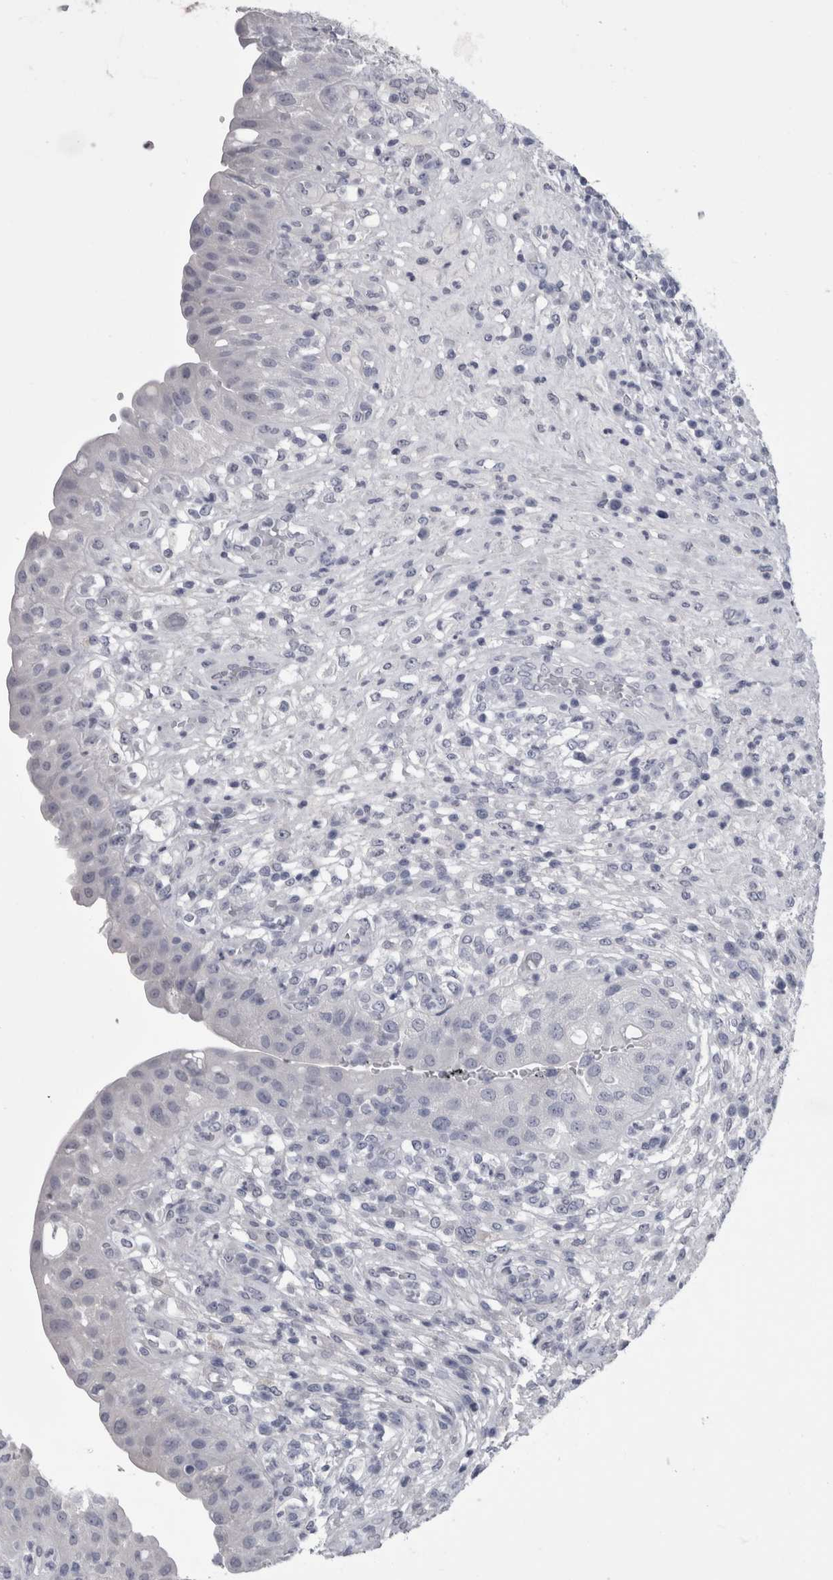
{"staining": {"intensity": "negative", "quantity": "none", "location": "none"}, "tissue": "urinary bladder", "cell_type": "Urothelial cells", "image_type": "normal", "snomed": [{"axis": "morphology", "description": "Normal tissue, NOS"}, {"axis": "topography", "description": "Urinary bladder"}], "caption": "Immunohistochemical staining of unremarkable human urinary bladder displays no significant expression in urothelial cells. Nuclei are stained in blue.", "gene": "AFMID", "patient": {"sex": "female", "age": 62}}